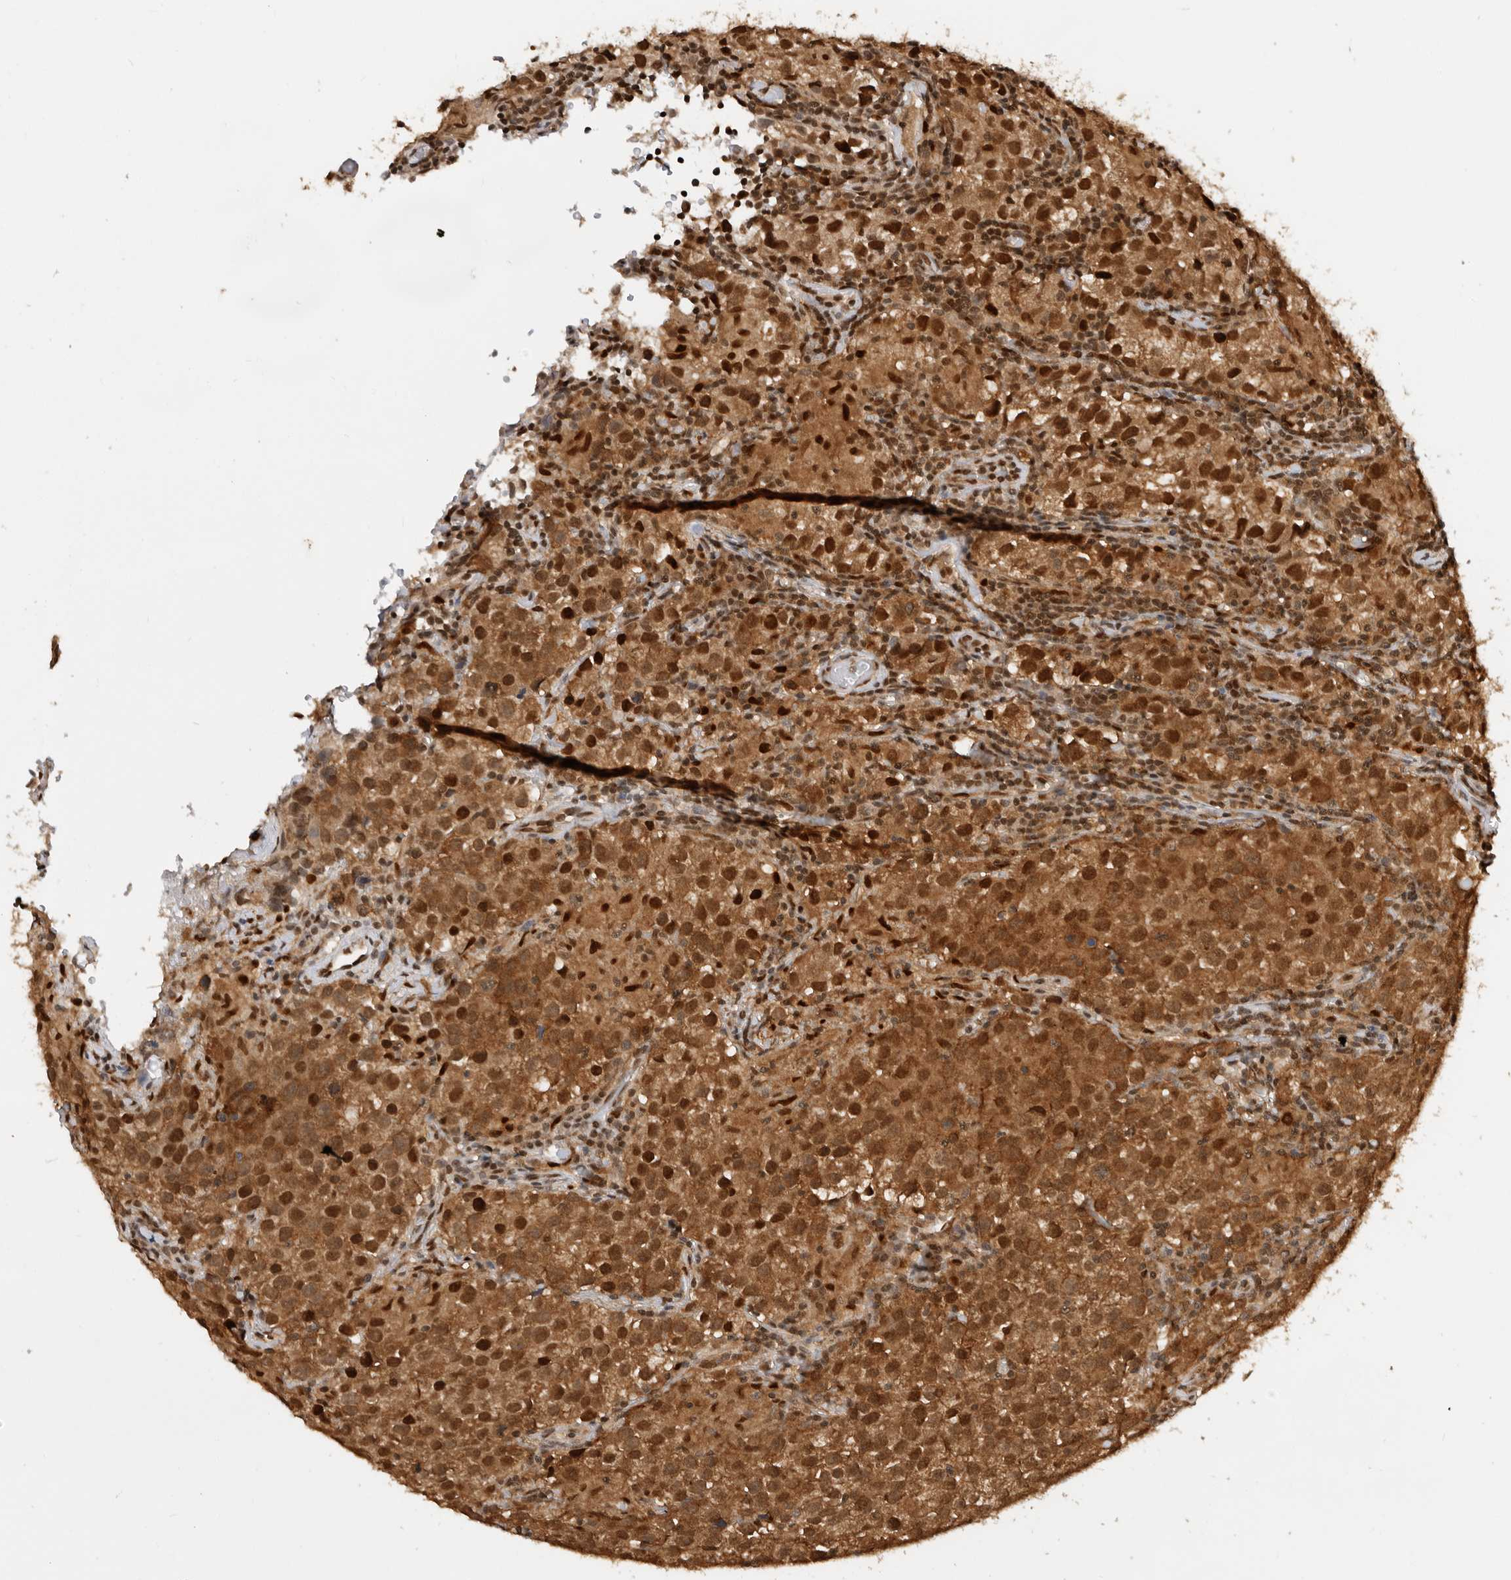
{"staining": {"intensity": "strong", "quantity": ">75%", "location": "cytoplasmic/membranous,nuclear"}, "tissue": "testis cancer", "cell_type": "Tumor cells", "image_type": "cancer", "snomed": [{"axis": "morphology", "description": "Seminoma, NOS"}, {"axis": "morphology", "description": "Carcinoma, Embryonal, NOS"}, {"axis": "topography", "description": "Testis"}], "caption": "Immunohistochemical staining of human testis cancer (embryonal carcinoma) shows high levels of strong cytoplasmic/membranous and nuclear expression in about >75% of tumor cells. (DAB (3,3'-diaminobenzidine) IHC with brightfield microscopy, high magnification).", "gene": "ADPRS", "patient": {"sex": "male", "age": 43}}